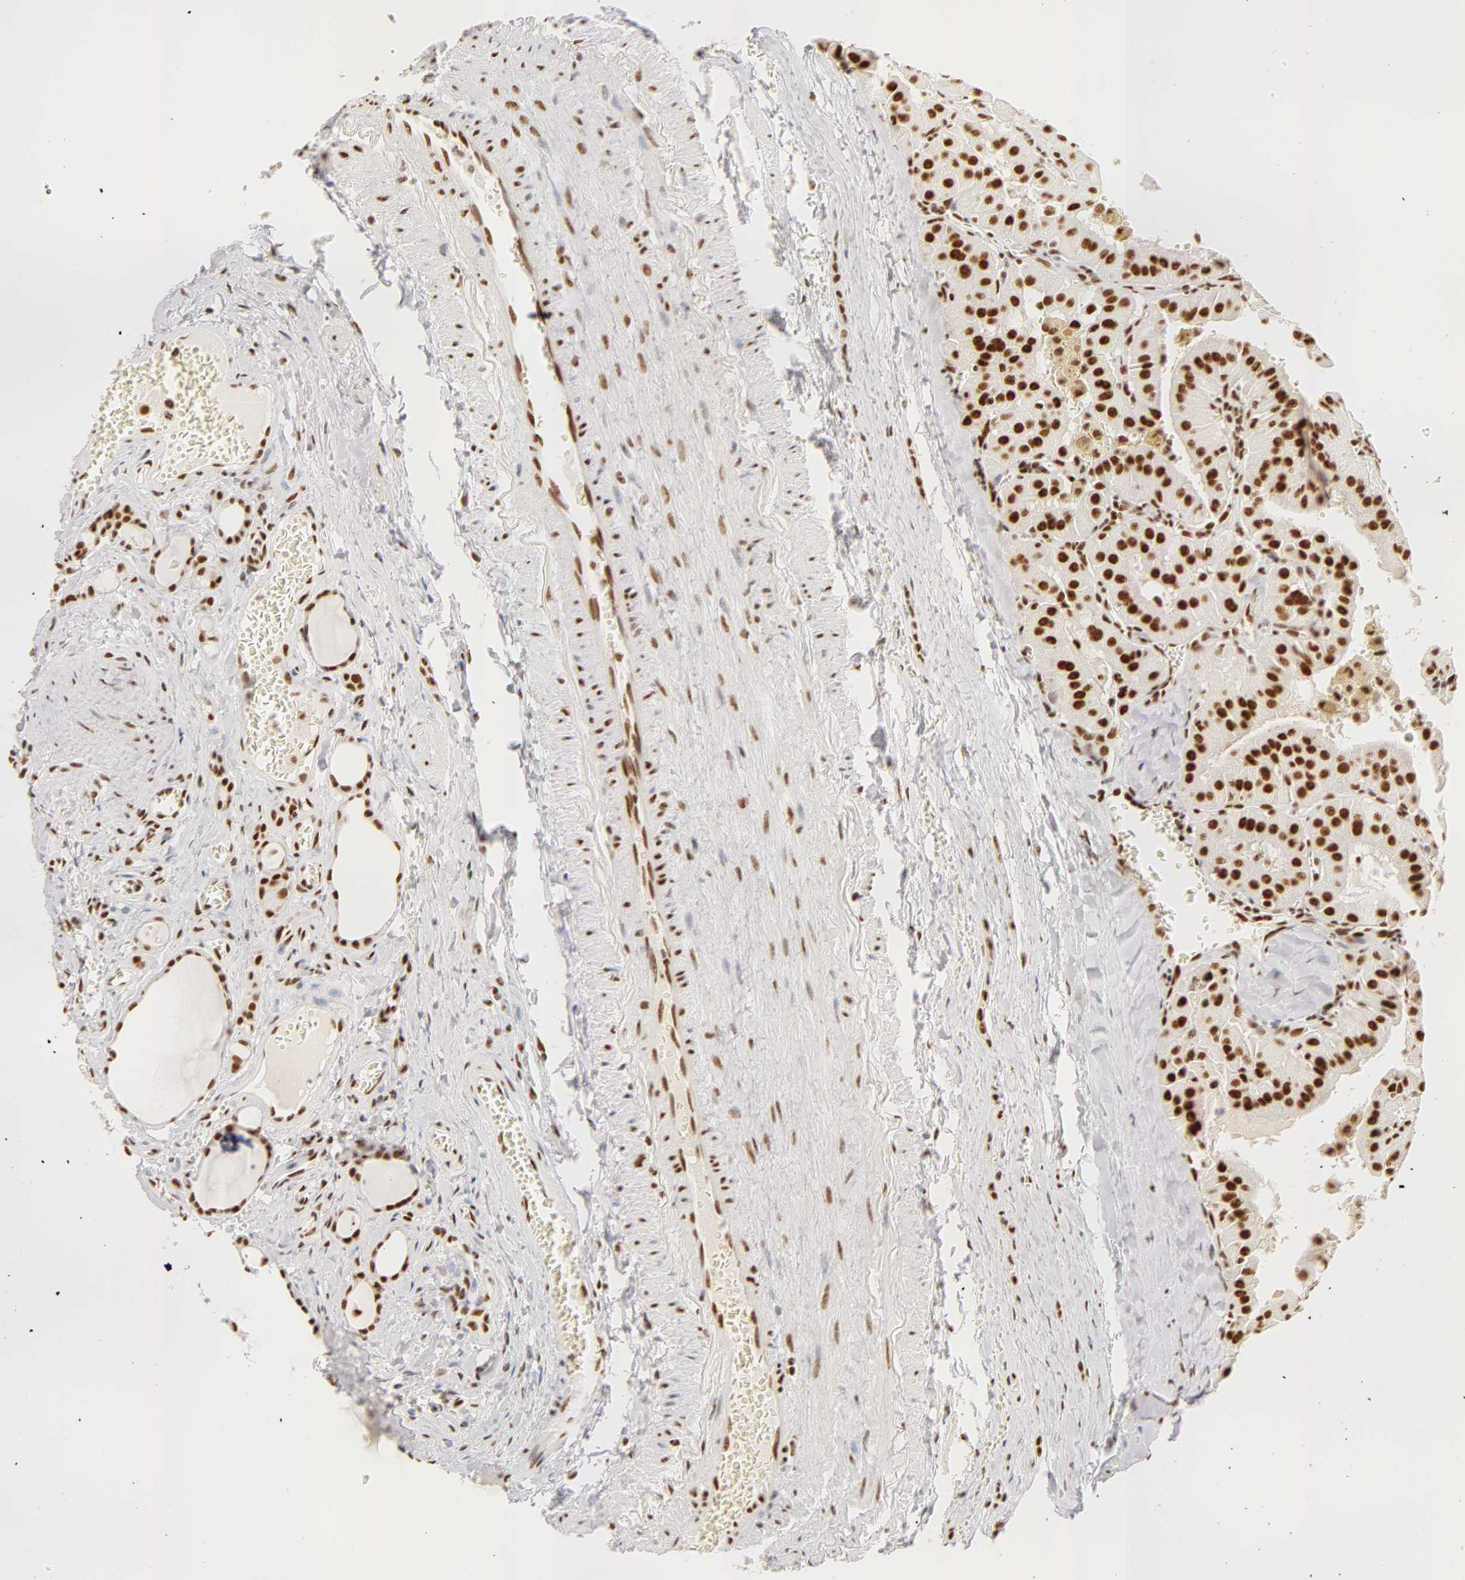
{"staining": {"intensity": "strong", "quantity": ">75%", "location": "nuclear"}, "tissue": "thyroid cancer", "cell_type": "Tumor cells", "image_type": "cancer", "snomed": [{"axis": "morphology", "description": "Carcinoma, NOS"}, {"axis": "topography", "description": "Thyroid gland"}], "caption": "Carcinoma (thyroid) stained with immunohistochemistry (IHC) reveals strong nuclear staining in approximately >75% of tumor cells.", "gene": "RBM39", "patient": {"sex": "male", "age": 76}}